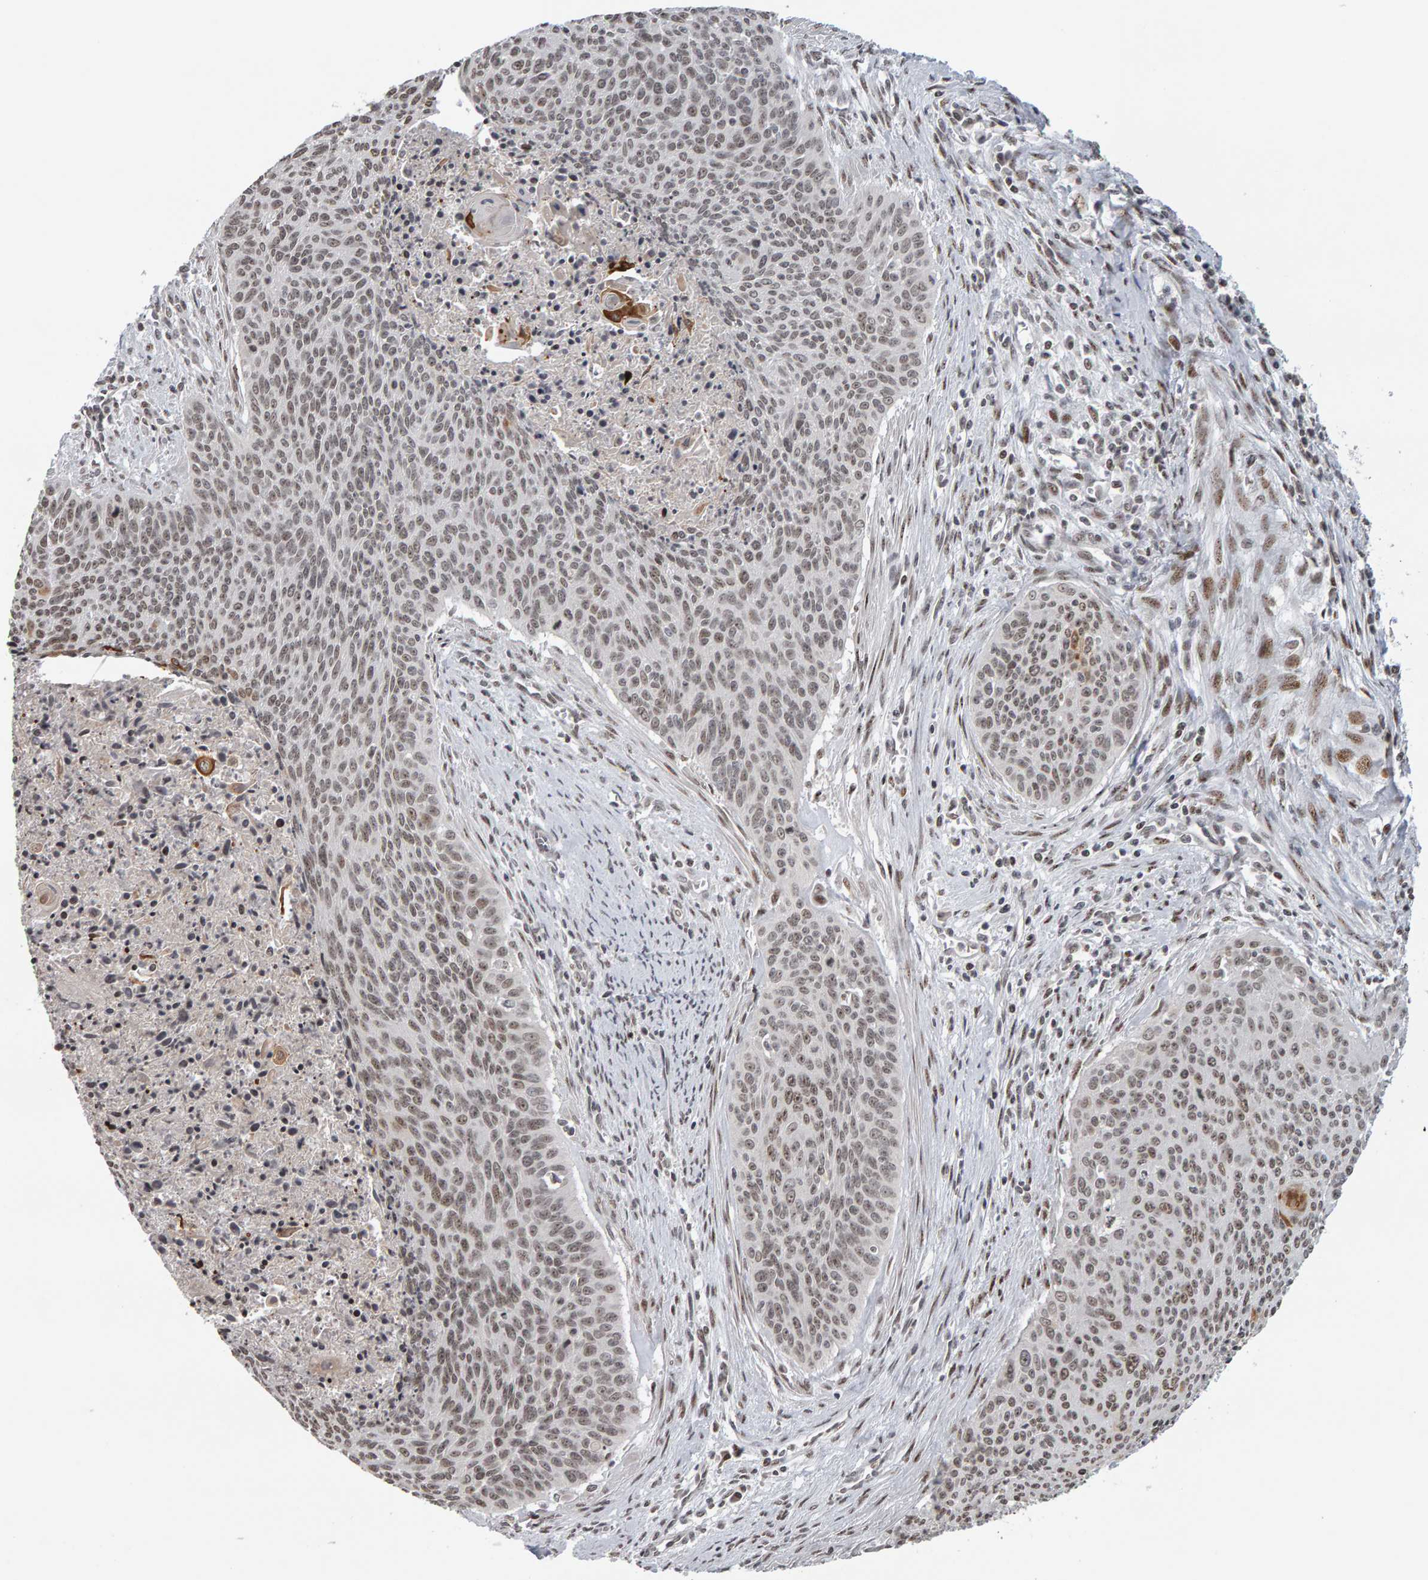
{"staining": {"intensity": "weak", "quantity": ">75%", "location": "nuclear"}, "tissue": "cervical cancer", "cell_type": "Tumor cells", "image_type": "cancer", "snomed": [{"axis": "morphology", "description": "Squamous cell carcinoma, NOS"}, {"axis": "topography", "description": "Cervix"}], "caption": "Cervical cancer (squamous cell carcinoma) was stained to show a protein in brown. There is low levels of weak nuclear positivity in about >75% of tumor cells.", "gene": "TRAM1", "patient": {"sex": "female", "age": 55}}